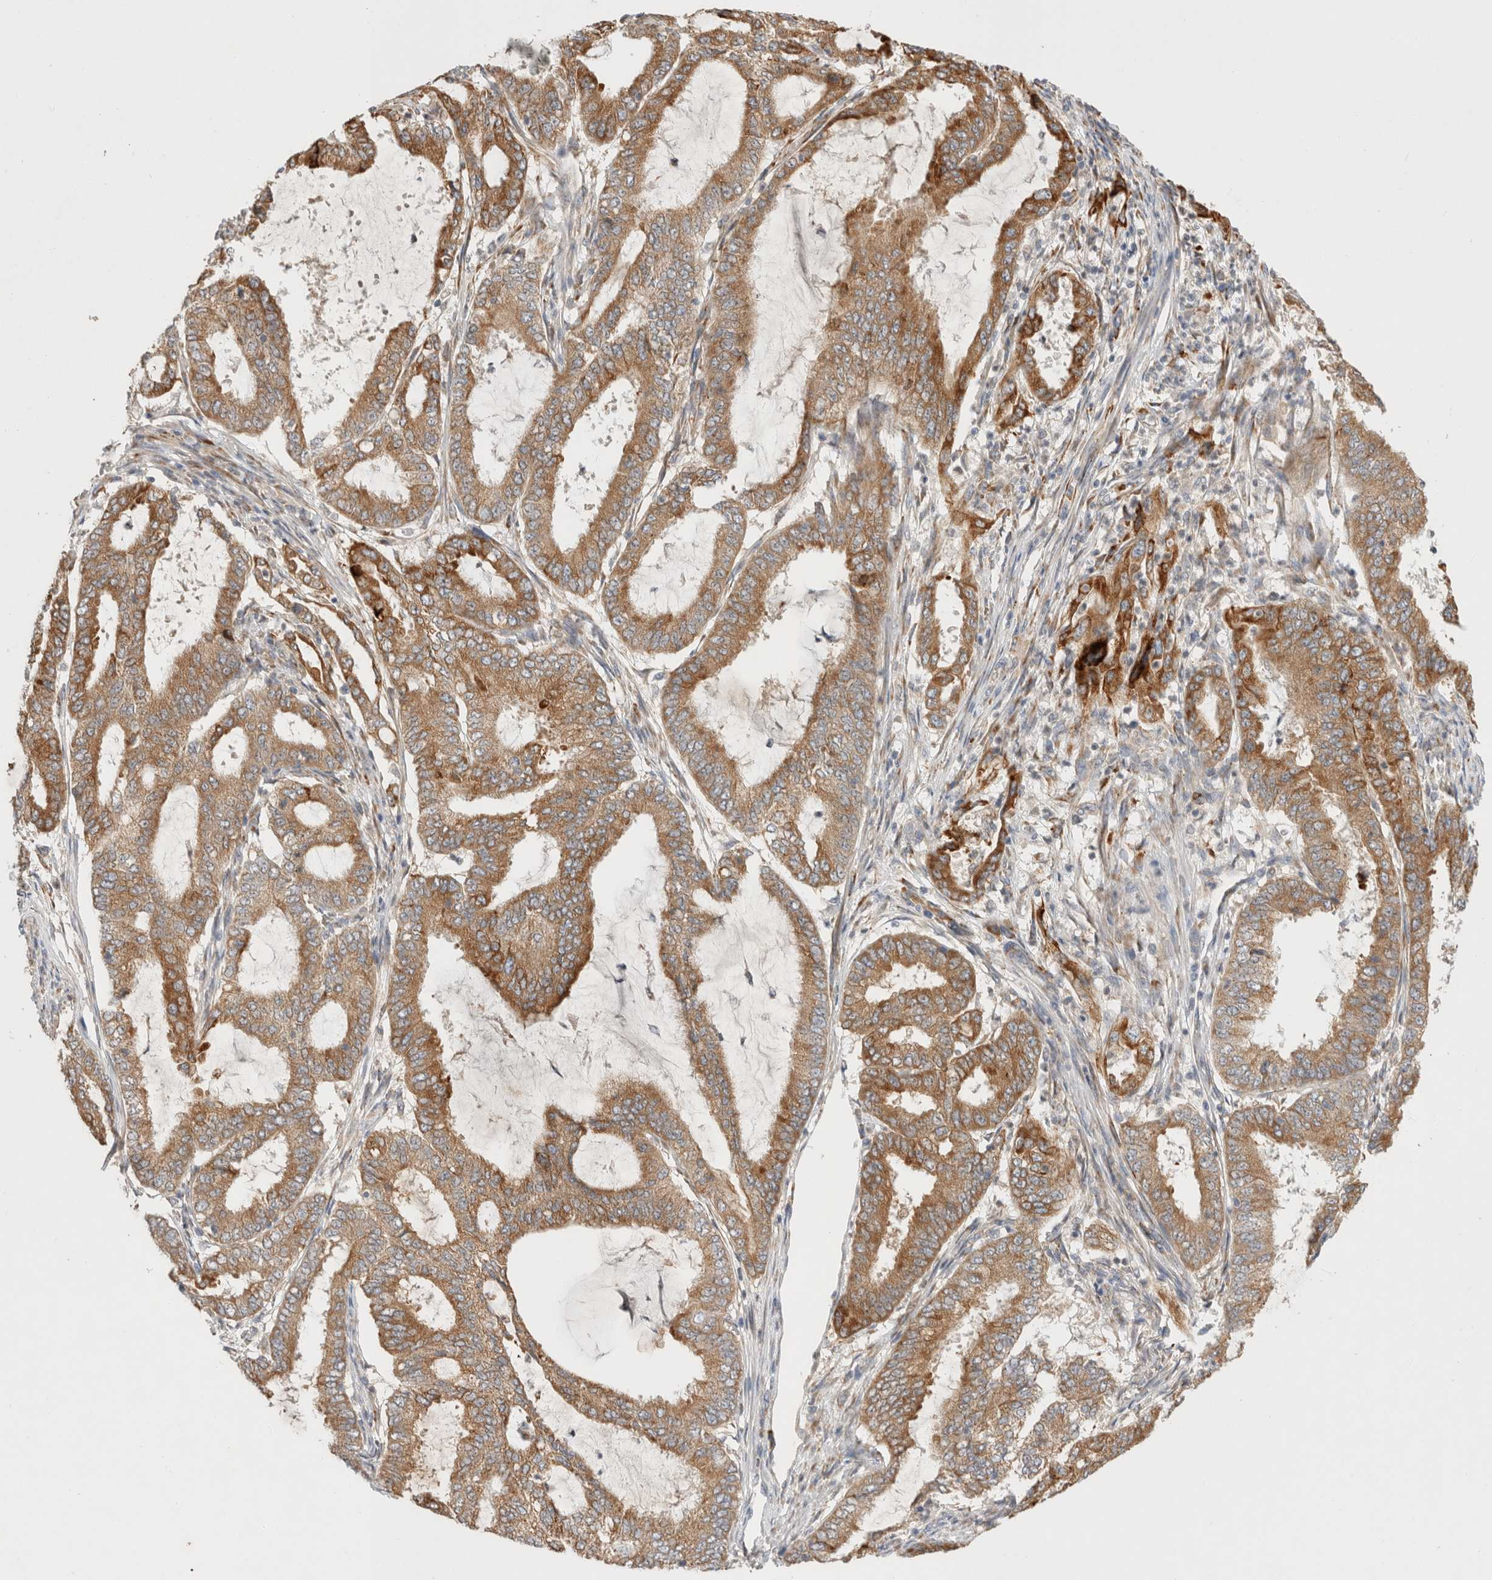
{"staining": {"intensity": "moderate", "quantity": ">75%", "location": "cytoplasmic/membranous"}, "tissue": "endometrial cancer", "cell_type": "Tumor cells", "image_type": "cancer", "snomed": [{"axis": "morphology", "description": "Adenocarcinoma, NOS"}, {"axis": "topography", "description": "Endometrium"}], "caption": "Approximately >75% of tumor cells in human endometrial adenocarcinoma reveal moderate cytoplasmic/membranous protein staining as visualized by brown immunohistochemical staining.", "gene": "NEDD4L", "patient": {"sex": "female", "age": 51}}